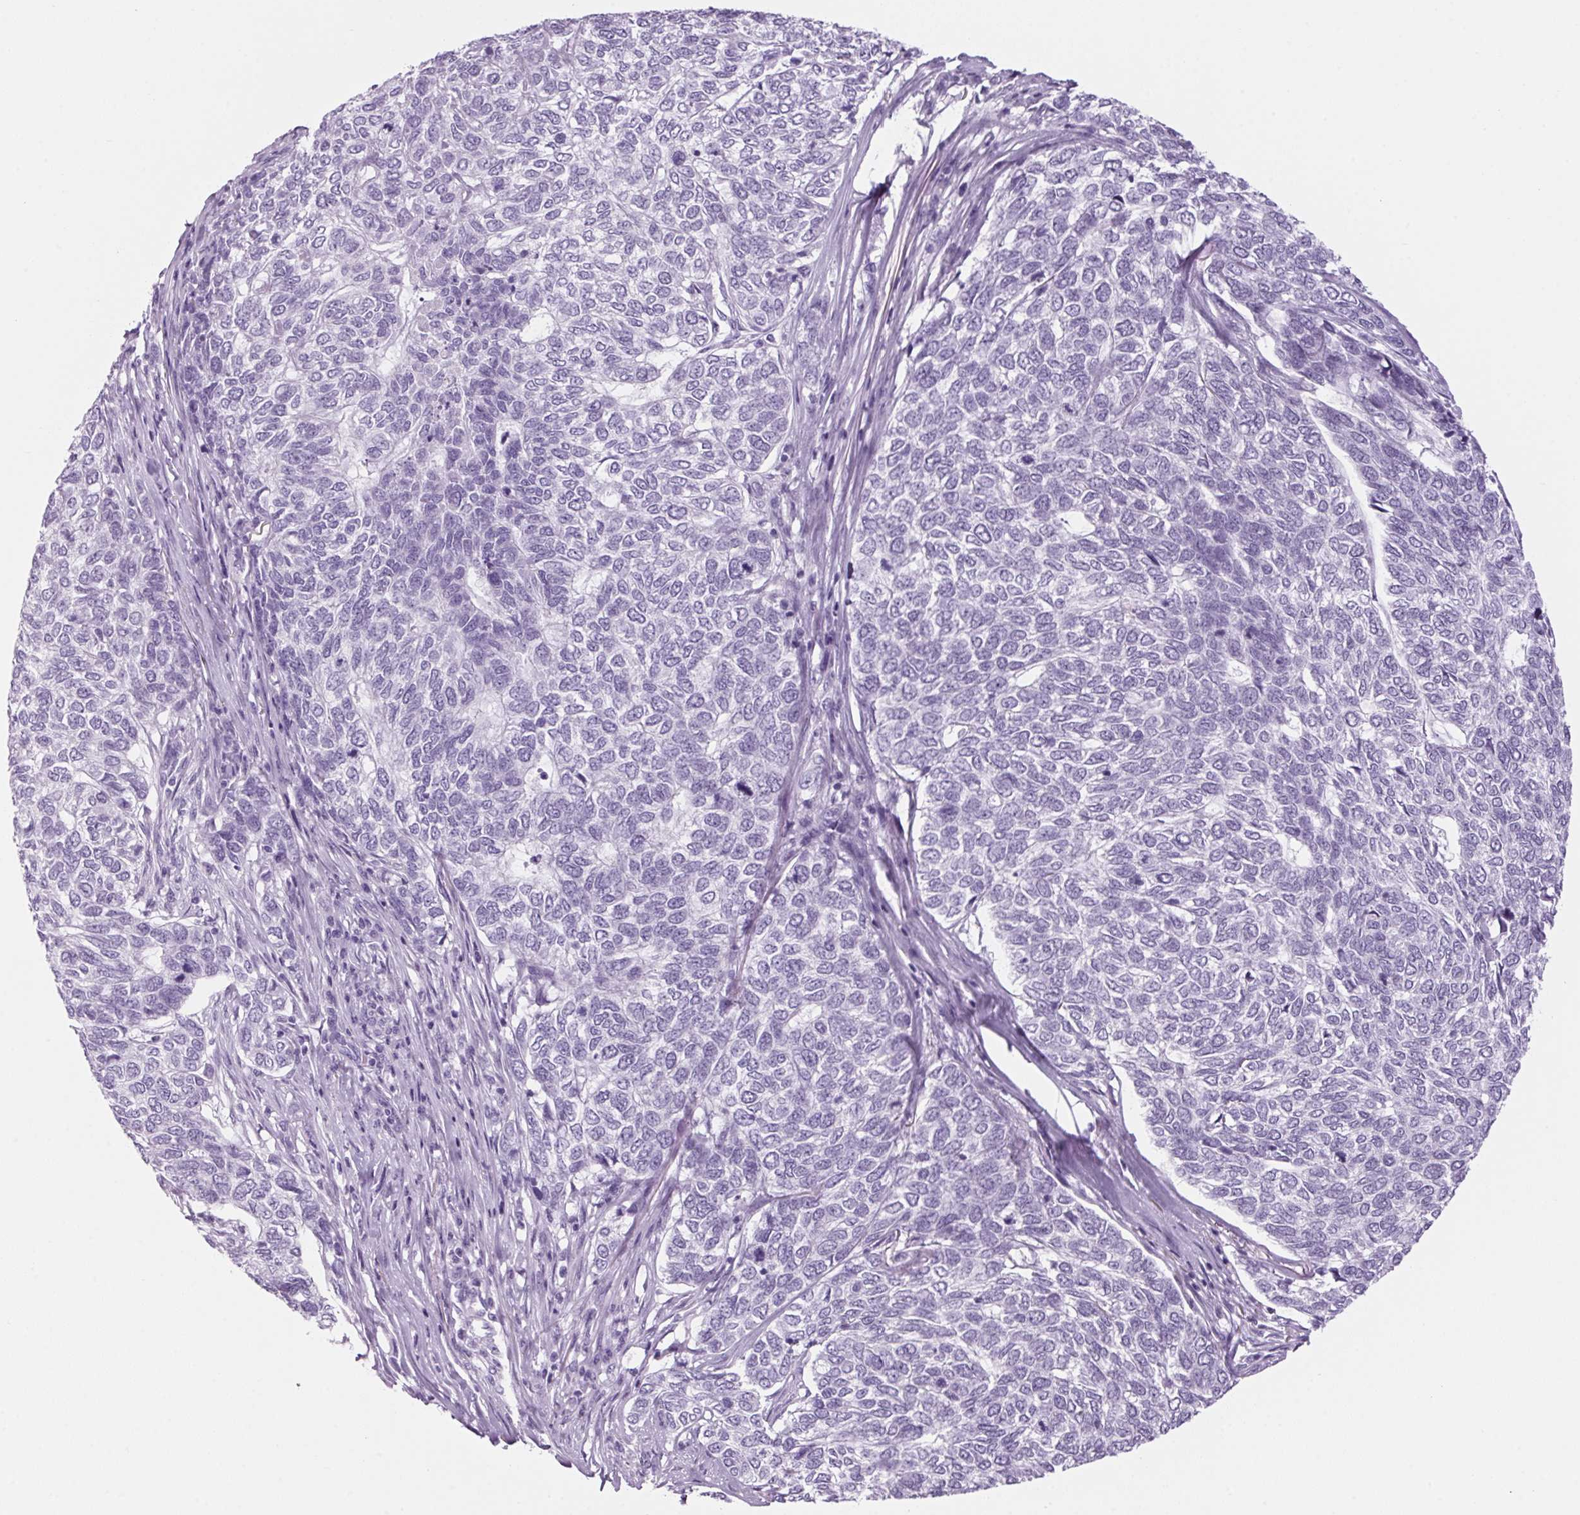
{"staining": {"intensity": "negative", "quantity": "none", "location": "none"}, "tissue": "skin cancer", "cell_type": "Tumor cells", "image_type": "cancer", "snomed": [{"axis": "morphology", "description": "Basal cell carcinoma"}, {"axis": "topography", "description": "Skin"}], "caption": "There is no significant expression in tumor cells of skin basal cell carcinoma.", "gene": "PPP1R1A", "patient": {"sex": "female", "age": 65}}